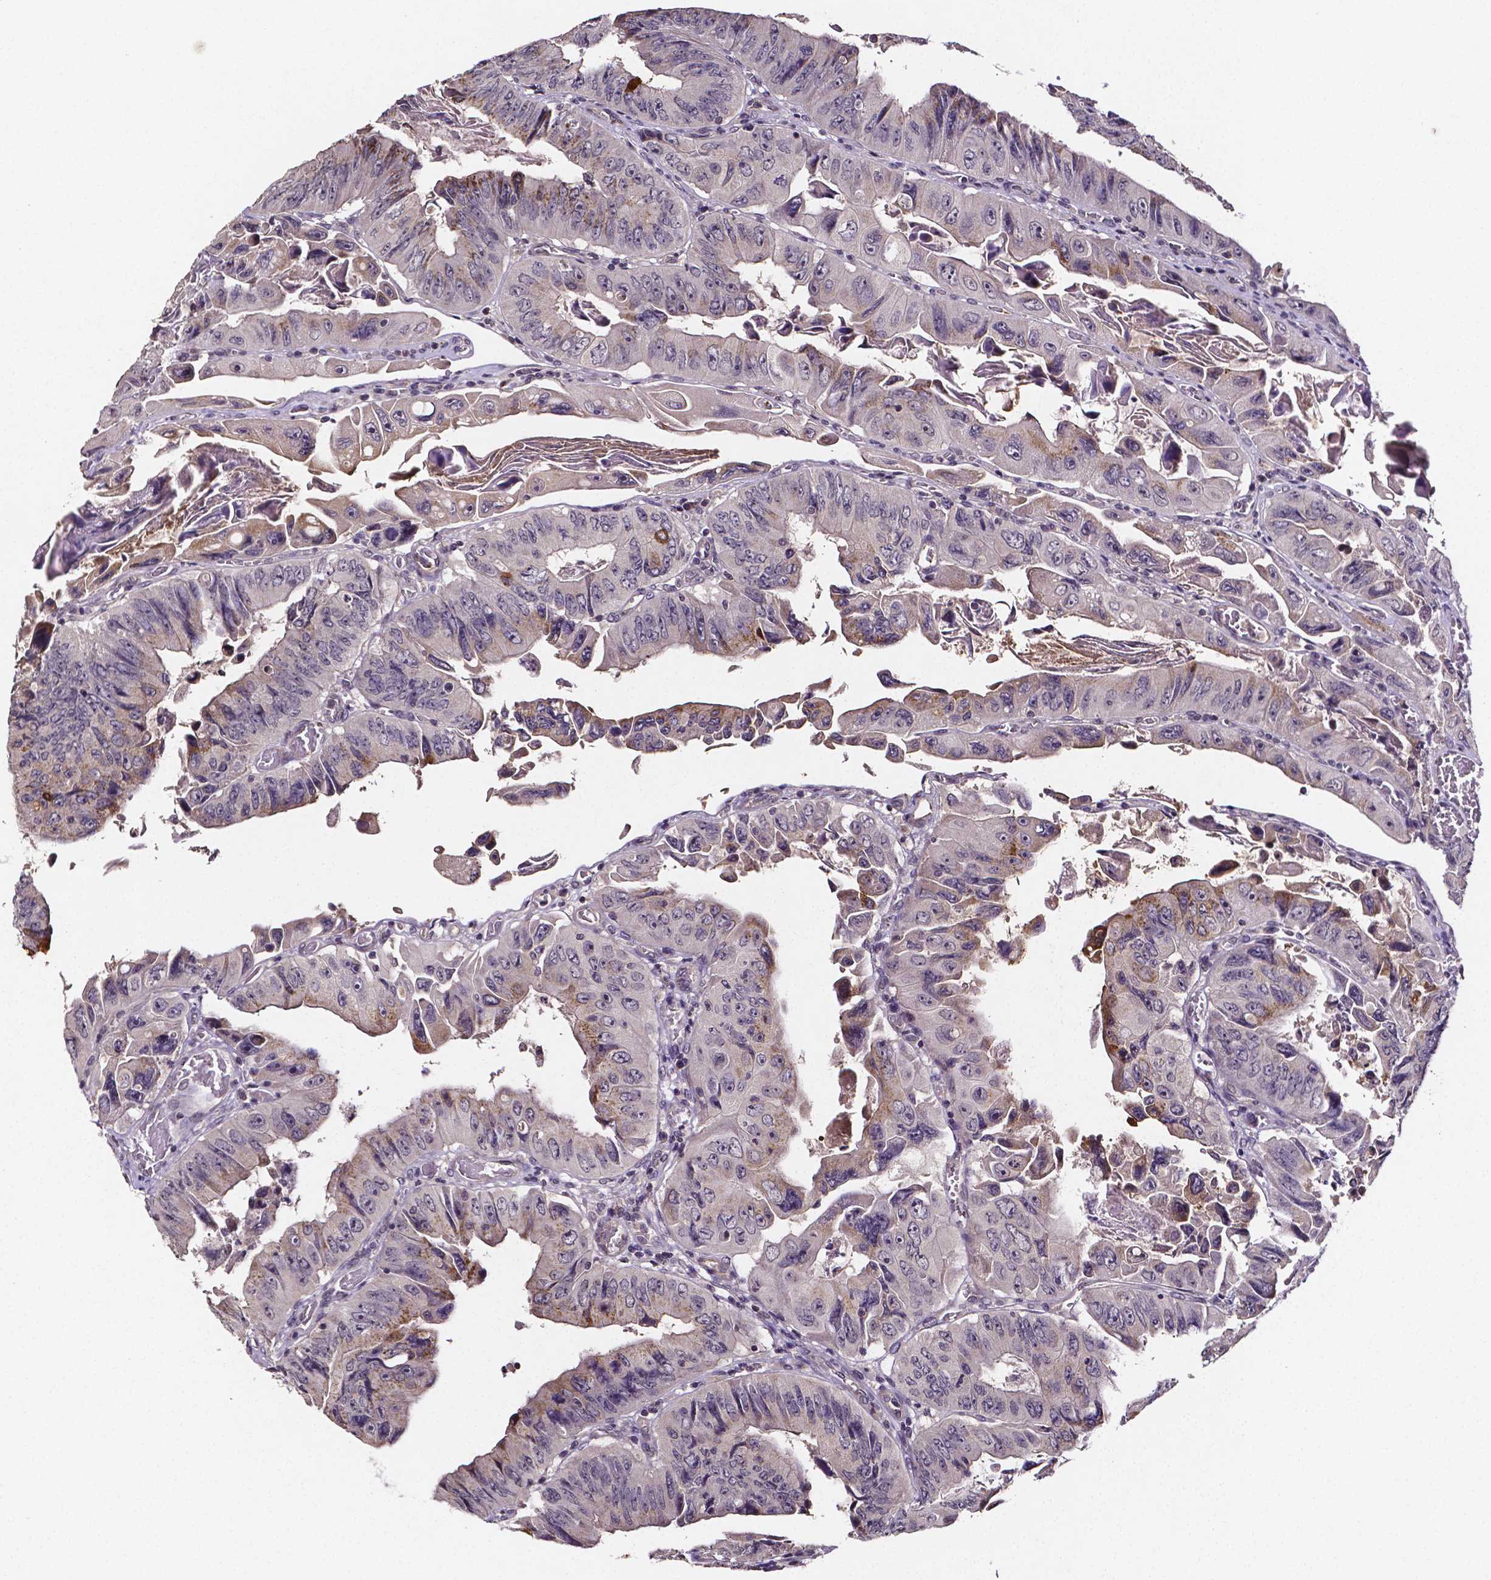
{"staining": {"intensity": "moderate", "quantity": "<25%", "location": "cytoplasmic/membranous"}, "tissue": "colorectal cancer", "cell_type": "Tumor cells", "image_type": "cancer", "snomed": [{"axis": "morphology", "description": "Adenocarcinoma, NOS"}, {"axis": "topography", "description": "Colon"}], "caption": "Immunohistochemistry (IHC) histopathology image of neoplastic tissue: human adenocarcinoma (colorectal) stained using immunohistochemistry demonstrates low levels of moderate protein expression localized specifically in the cytoplasmic/membranous of tumor cells, appearing as a cytoplasmic/membranous brown color.", "gene": "NRGN", "patient": {"sex": "female", "age": 84}}